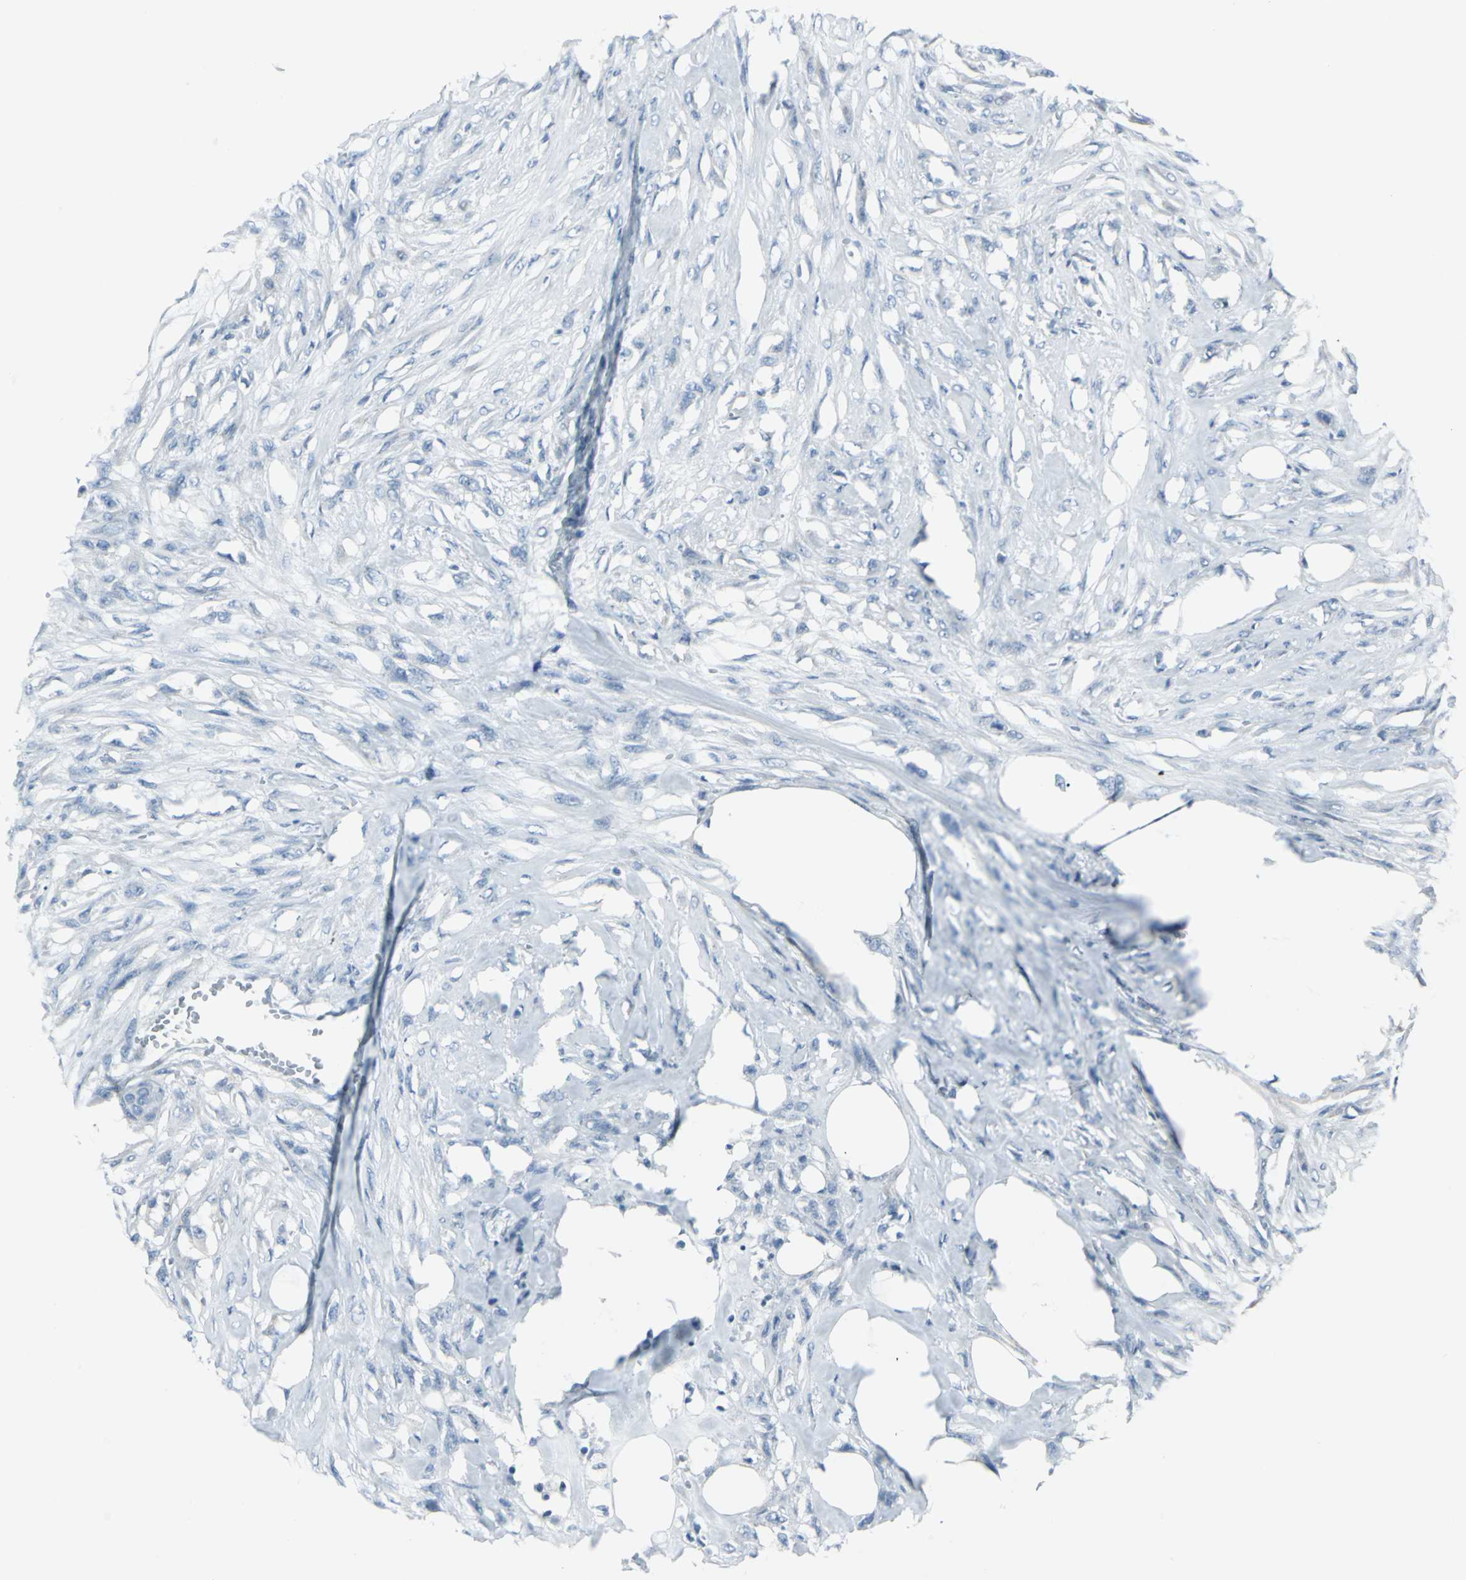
{"staining": {"intensity": "negative", "quantity": "none", "location": "none"}, "tissue": "skin cancer", "cell_type": "Tumor cells", "image_type": "cancer", "snomed": [{"axis": "morphology", "description": "Normal tissue, NOS"}, {"axis": "morphology", "description": "Squamous cell carcinoma, NOS"}, {"axis": "topography", "description": "Skin"}], "caption": "Immunohistochemistry photomicrograph of neoplastic tissue: human skin cancer stained with DAB exhibits no significant protein staining in tumor cells.", "gene": "DNAI2", "patient": {"sex": "female", "age": 59}}